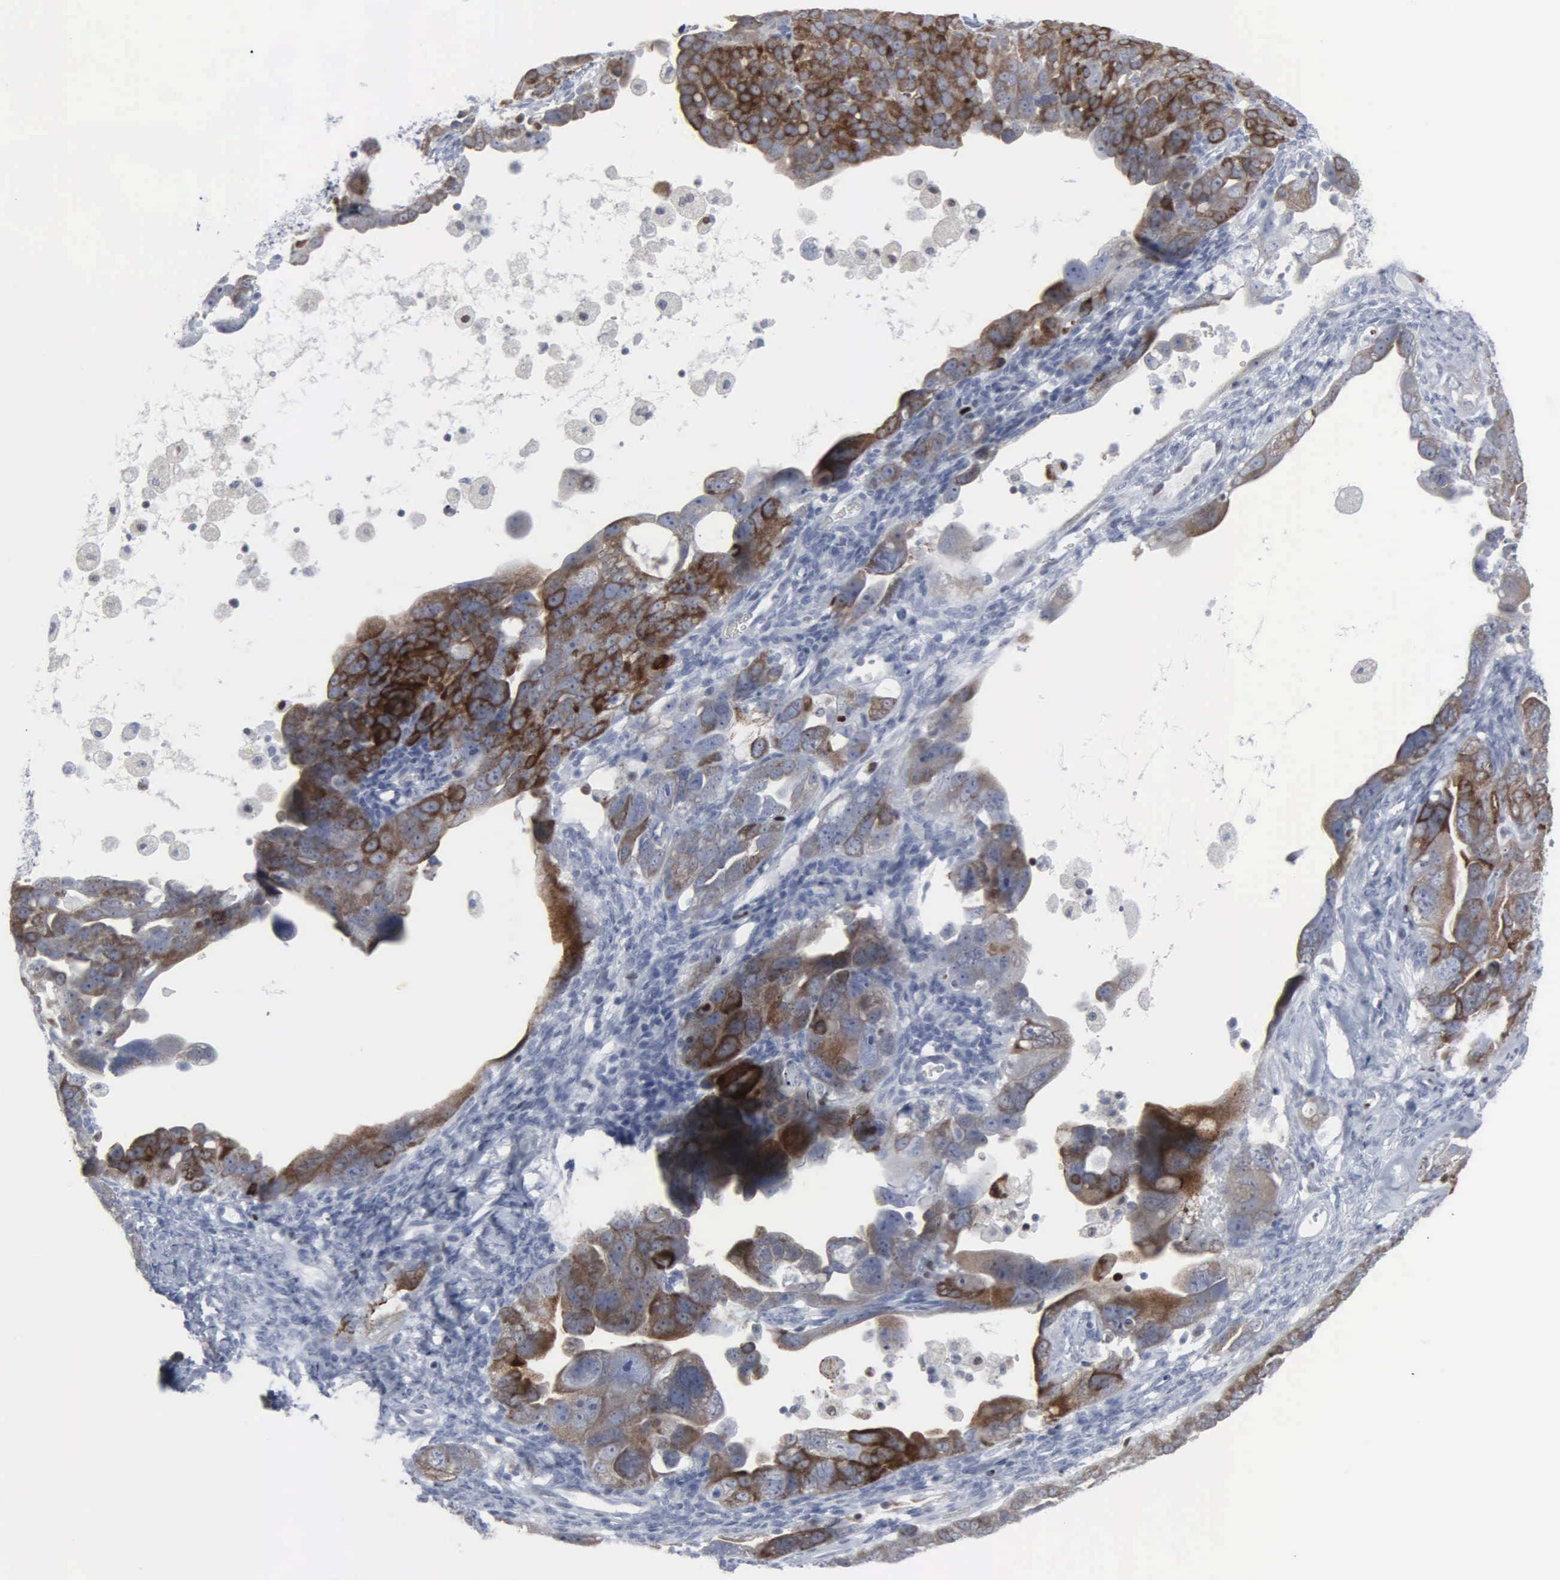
{"staining": {"intensity": "moderate", "quantity": ">75%", "location": "cytoplasmic/membranous"}, "tissue": "ovarian cancer", "cell_type": "Tumor cells", "image_type": "cancer", "snomed": [{"axis": "morphology", "description": "Cystadenocarcinoma, serous, NOS"}, {"axis": "topography", "description": "Ovary"}], "caption": "An IHC micrograph of tumor tissue is shown. Protein staining in brown highlights moderate cytoplasmic/membranous positivity in ovarian serous cystadenocarcinoma within tumor cells. (DAB IHC, brown staining for protein, blue staining for nuclei).", "gene": "CCND3", "patient": {"sex": "female", "age": 66}}